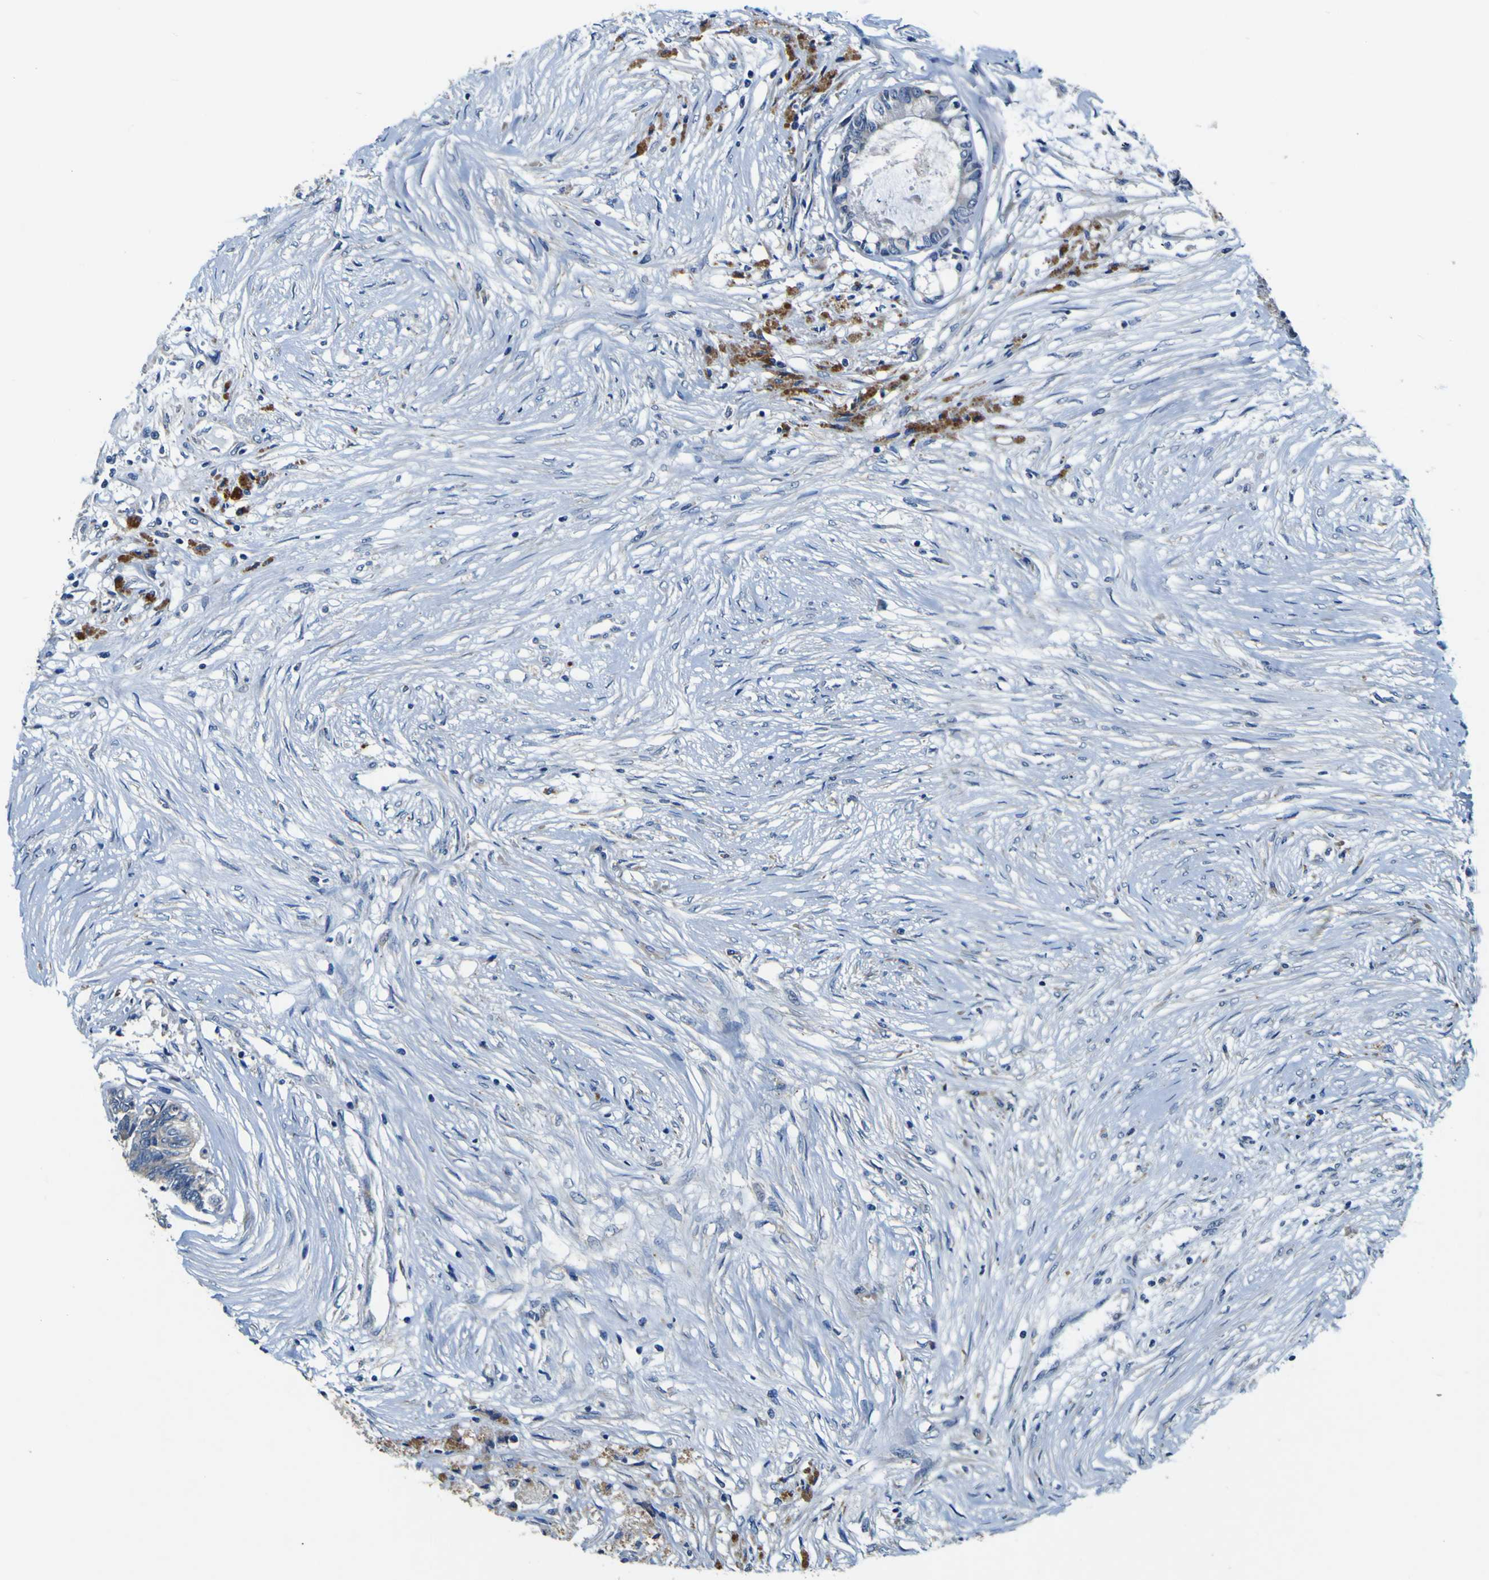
{"staining": {"intensity": "negative", "quantity": "none", "location": "none"}, "tissue": "colorectal cancer", "cell_type": "Tumor cells", "image_type": "cancer", "snomed": [{"axis": "morphology", "description": "Adenocarcinoma, NOS"}, {"axis": "topography", "description": "Rectum"}], "caption": "Immunohistochemistry (IHC) photomicrograph of colorectal cancer stained for a protein (brown), which exhibits no expression in tumor cells.", "gene": "AGAP3", "patient": {"sex": "male", "age": 63}}